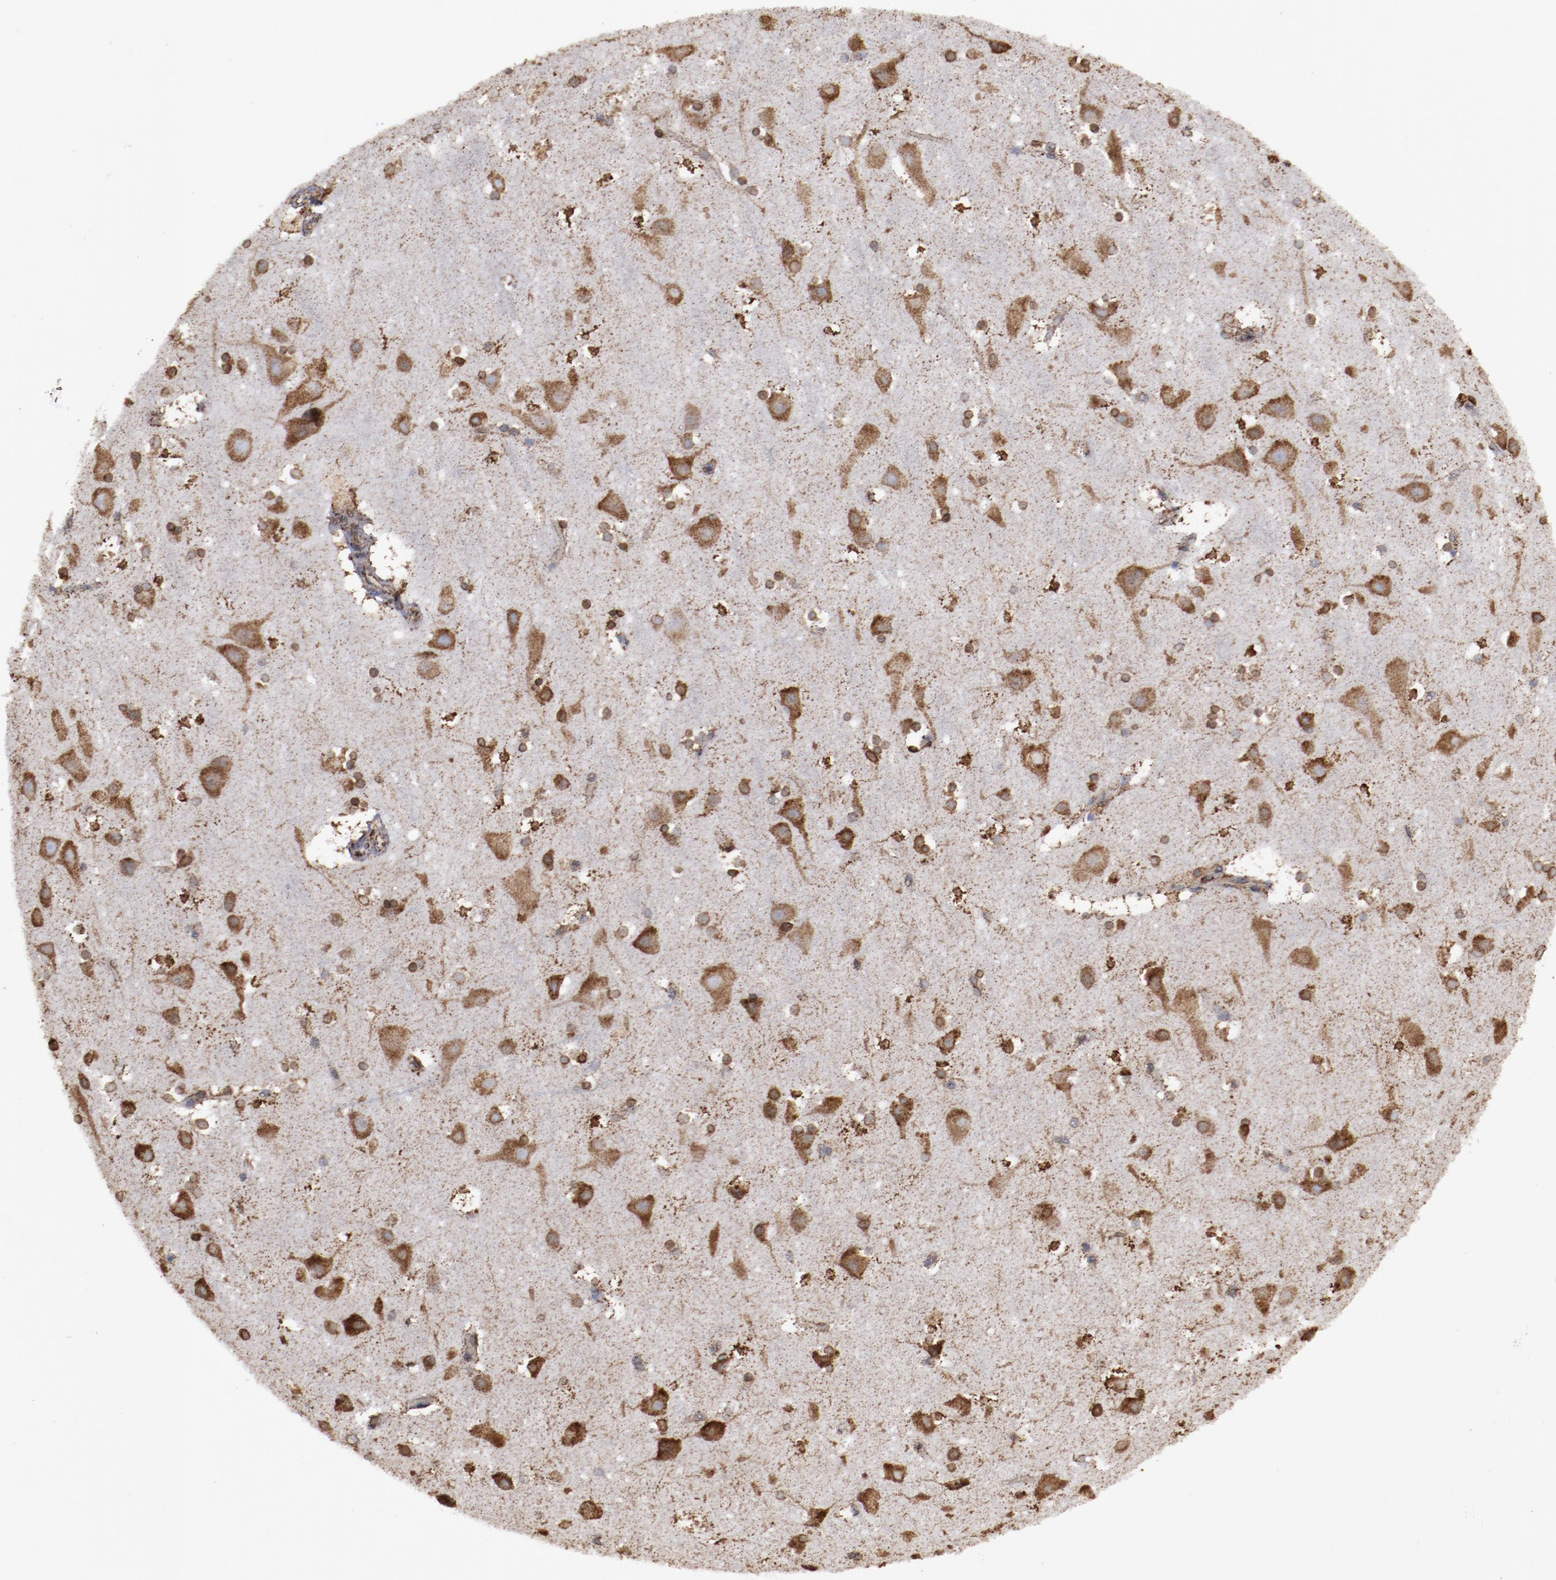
{"staining": {"intensity": "weak", "quantity": ">75%", "location": "cytoplasmic/membranous"}, "tissue": "cerebral cortex", "cell_type": "Endothelial cells", "image_type": "normal", "snomed": [{"axis": "morphology", "description": "Normal tissue, NOS"}, {"axis": "topography", "description": "Cerebral cortex"}], "caption": "A micrograph showing weak cytoplasmic/membranous expression in approximately >75% of endothelial cells in unremarkable cerebral cortex, as visualized by brown immunohistochemical staining.", "gene": "ERLIN2", "patient": {"sex": "male", "age": 45}}